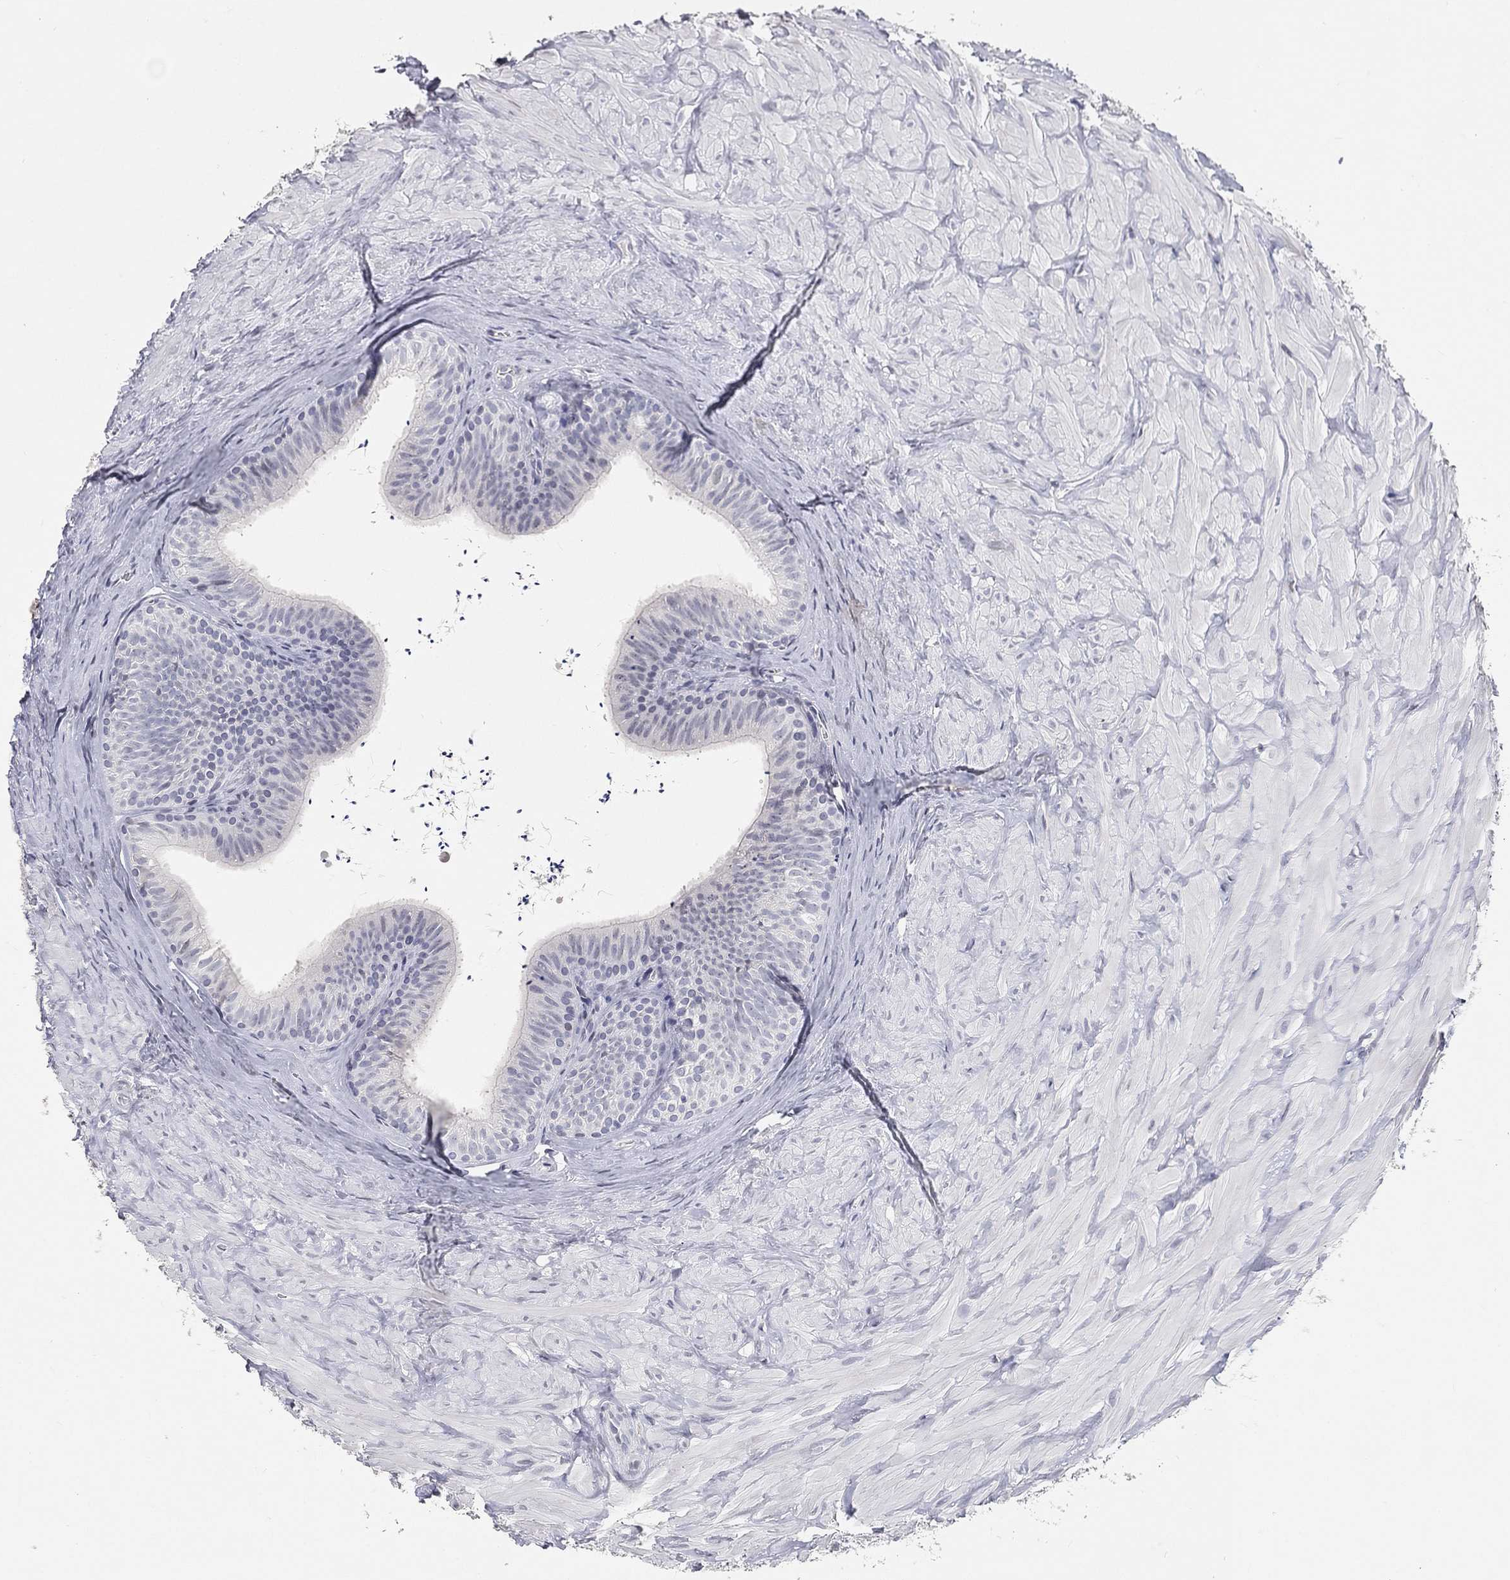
{"staining": {"intensity": "negative", "quantity": "none", "location": "none"}, "tissue": "epididymis", "cell_type": "Glandular cells", "image_type": "normal", "snomed": [{"axis": "morphology", "description": "Normal tissue, NOS"}, {"axis": "topography", "description": "Epididymis"}], "caption": "Immunohistochemistry (IHC) photomicrograph of unremarkable epididymis stained for a protein (brown), which displays no expression in glandular cells.", "gene": "ARG1", "patient": {"sex": "male", "age": 32}}